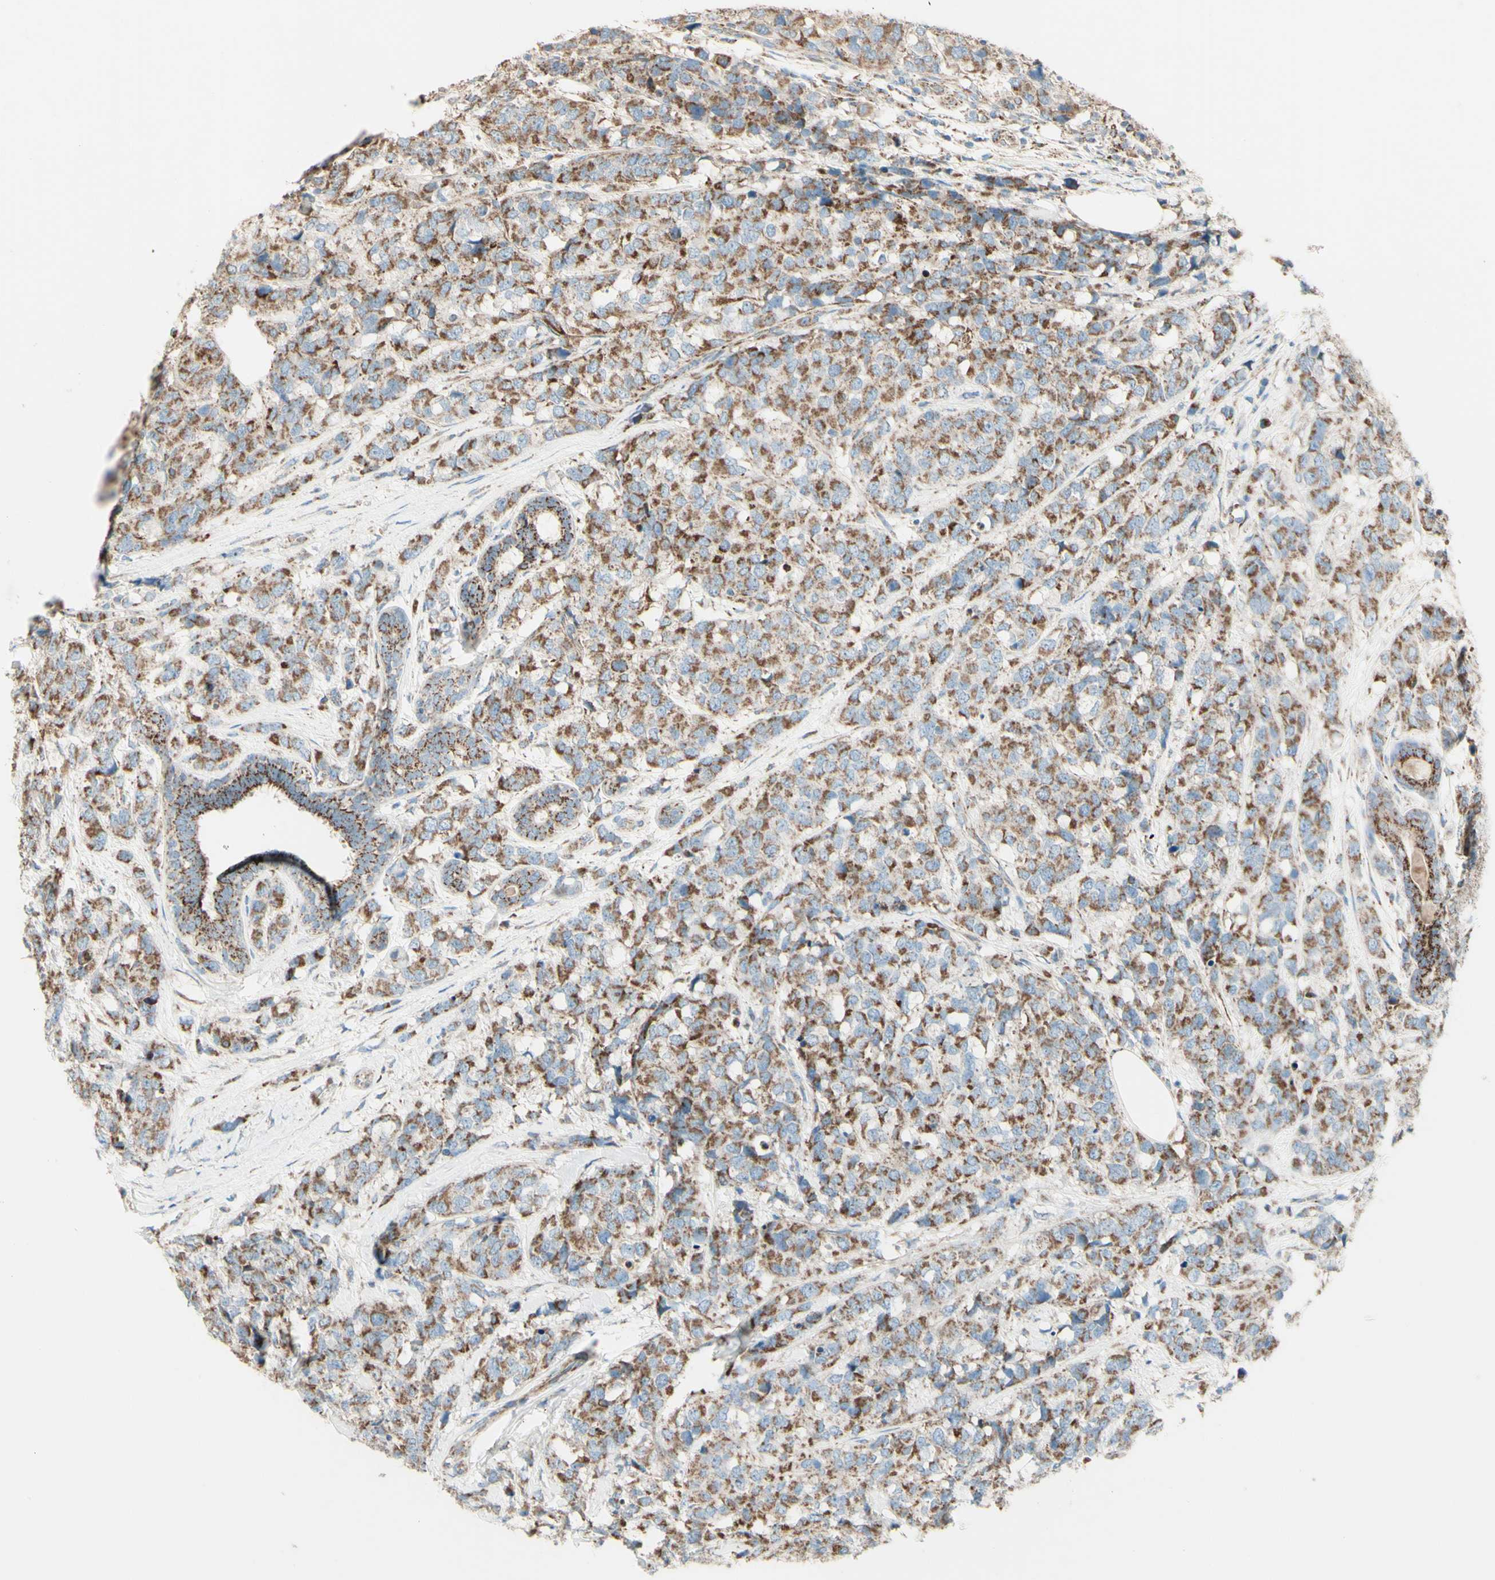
{"staining": {"intensity": "strong", "quantity": ">75%", "location": "cytoplasmic/membranous"}, "tissue": "breast cancer", "cell_type": "Tumor cells", "image_type": "cancer", "snomed": [{"axis": "morphology", "description": "Lobular carcinoma"}, {"axis": "topography", "description": "Breast"}], "caption": "Immunohistochemistry of human breast cancer (lobular carcinoma) shows high levels of strong cytoplasmic/membranous positivity in about >75% of tumor cells. (Stains: DAB in brown, nuclei in blue, Microscopy: brightfield microscopy at high magnification).", "gene": "RHOT1", "patient": {"sex": "female", "age": 59}}